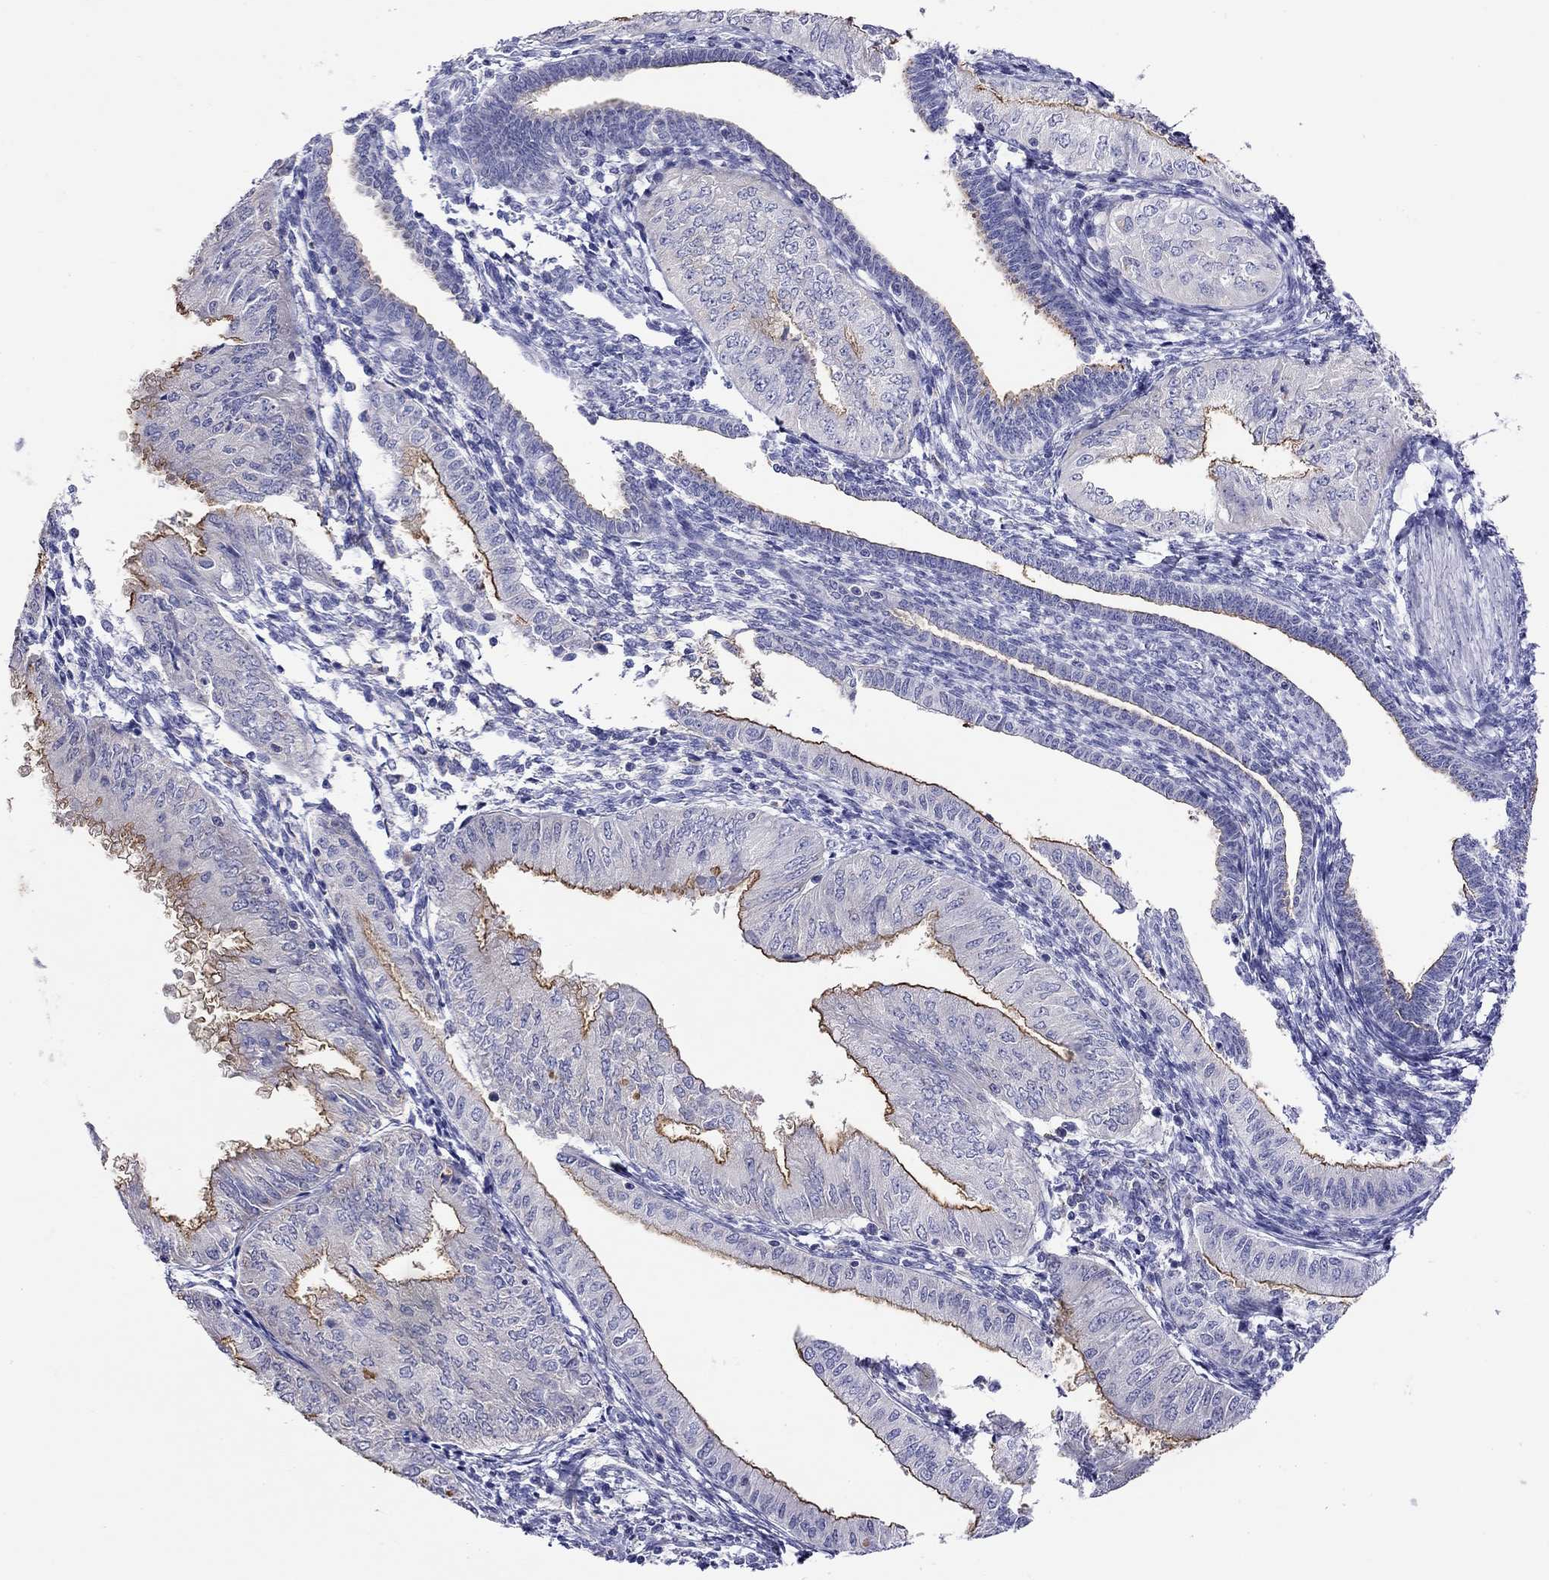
{"staining": {"intensity": "moderate", "quantity": "<25%", "location": "cytoplasmic/membranous"}, "tissue": "endometrial cancer", "cell_type": "Tumor cells", "image_type": "cancer", "snomed": [{"axis": "morphology", "description": "Adenocarcinoma, NOS"}, {"axis": "topography", "description": "Endometrium"}], "caption": "High-magnification brightfield microscopy of endometrial cancer stained with DAB (3,3'-diaminobenzidine) (brown) and counterstained with hematoxylin (blue). tumor cells exhibit moderate cytoplasmic/membranous staining is appreciated in about<25% of cells.", "gene": "SLC46A2", "patient": {"sex": "female", "age": 53}}